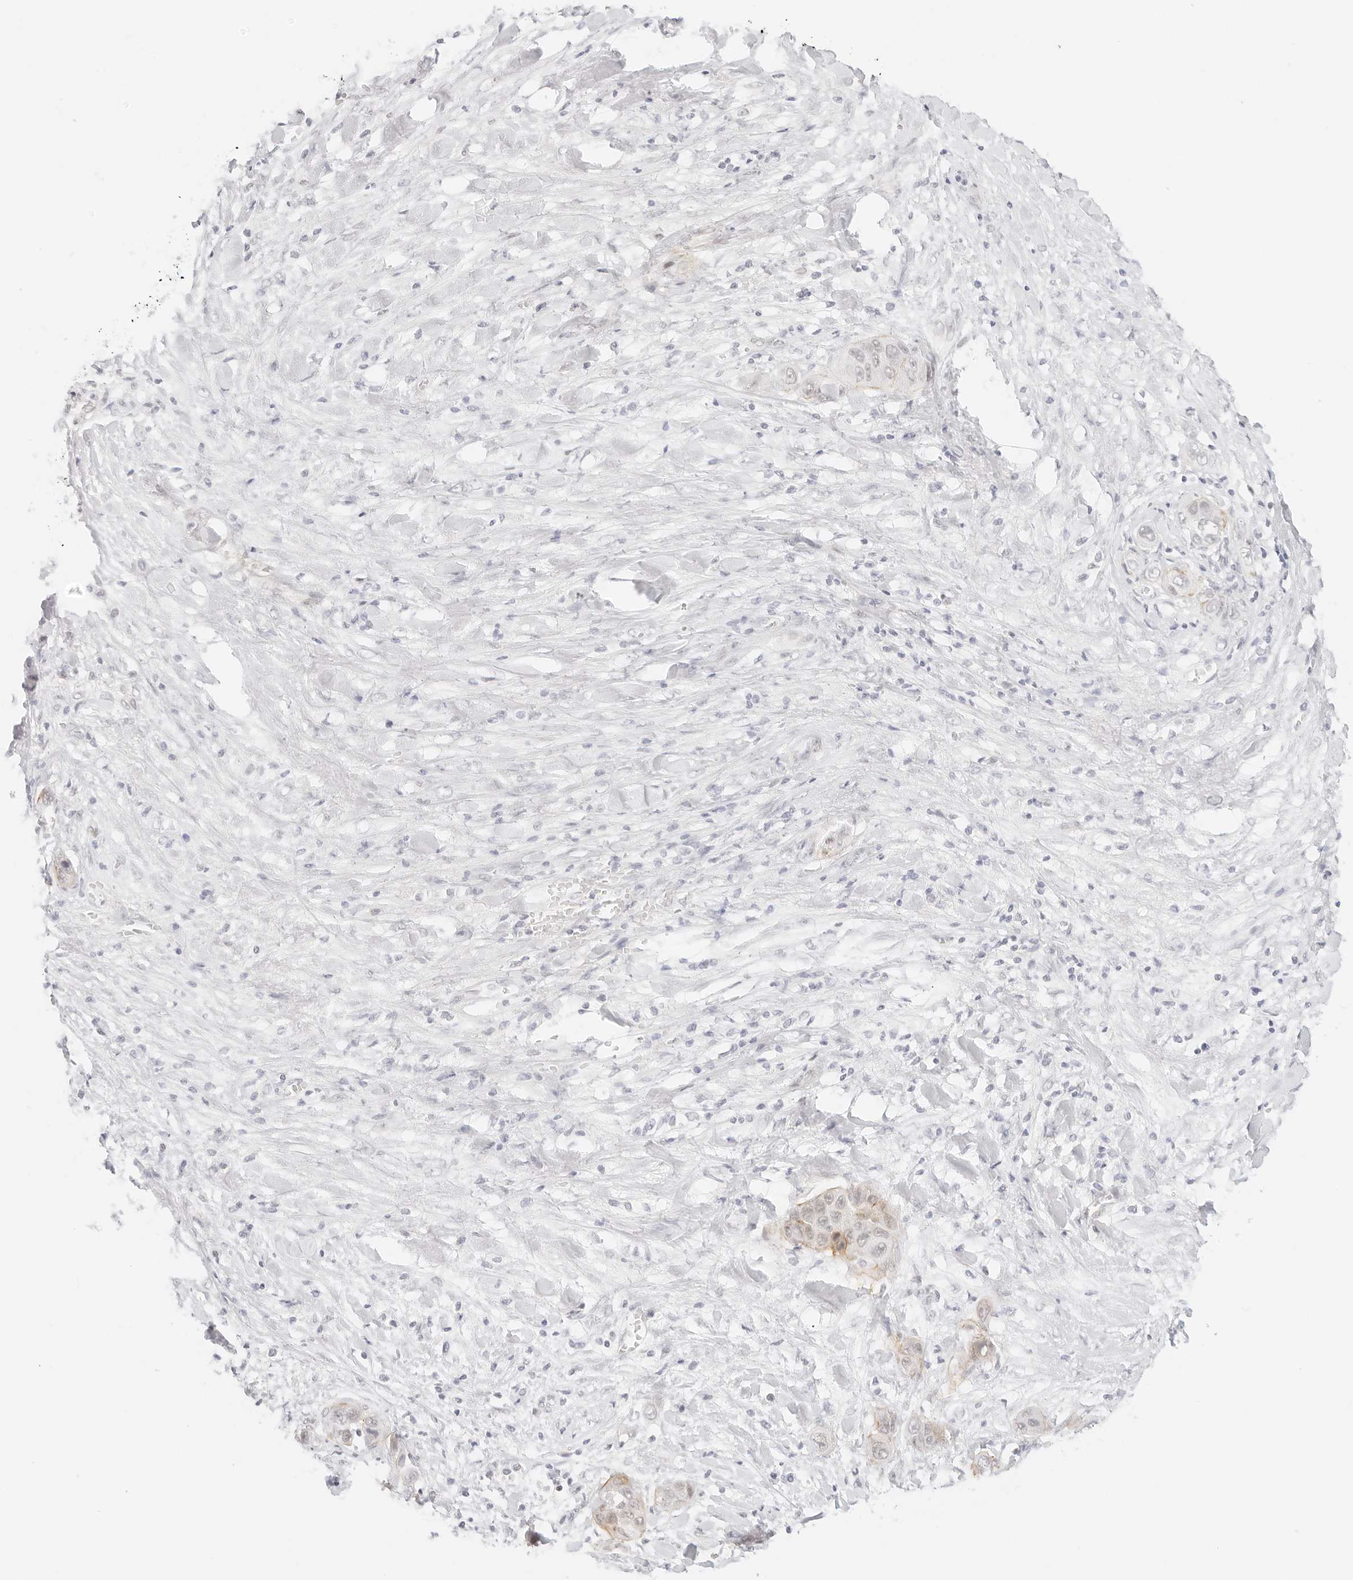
{"staining": {"intensity": "weak", "quantity": "<25%", "location": "cytoplasmic/membranous"}, "tissue": "liver cancer", "cell_type": "Tumor cells", "image_type": "cancer", "snomed": [{"axis": "morphology", "description": "Cholangiocarcinoma"}, {"axis": "topography", "description": "Liver"}], "caption": "This is an immunohistochemistry (IHC) histopathology image of human liver cancer (cholangiocarcinoma). There is no expression in tumor cells.", "gene": "ITGA6", "patient": {"sex": "female", "age": 52}}